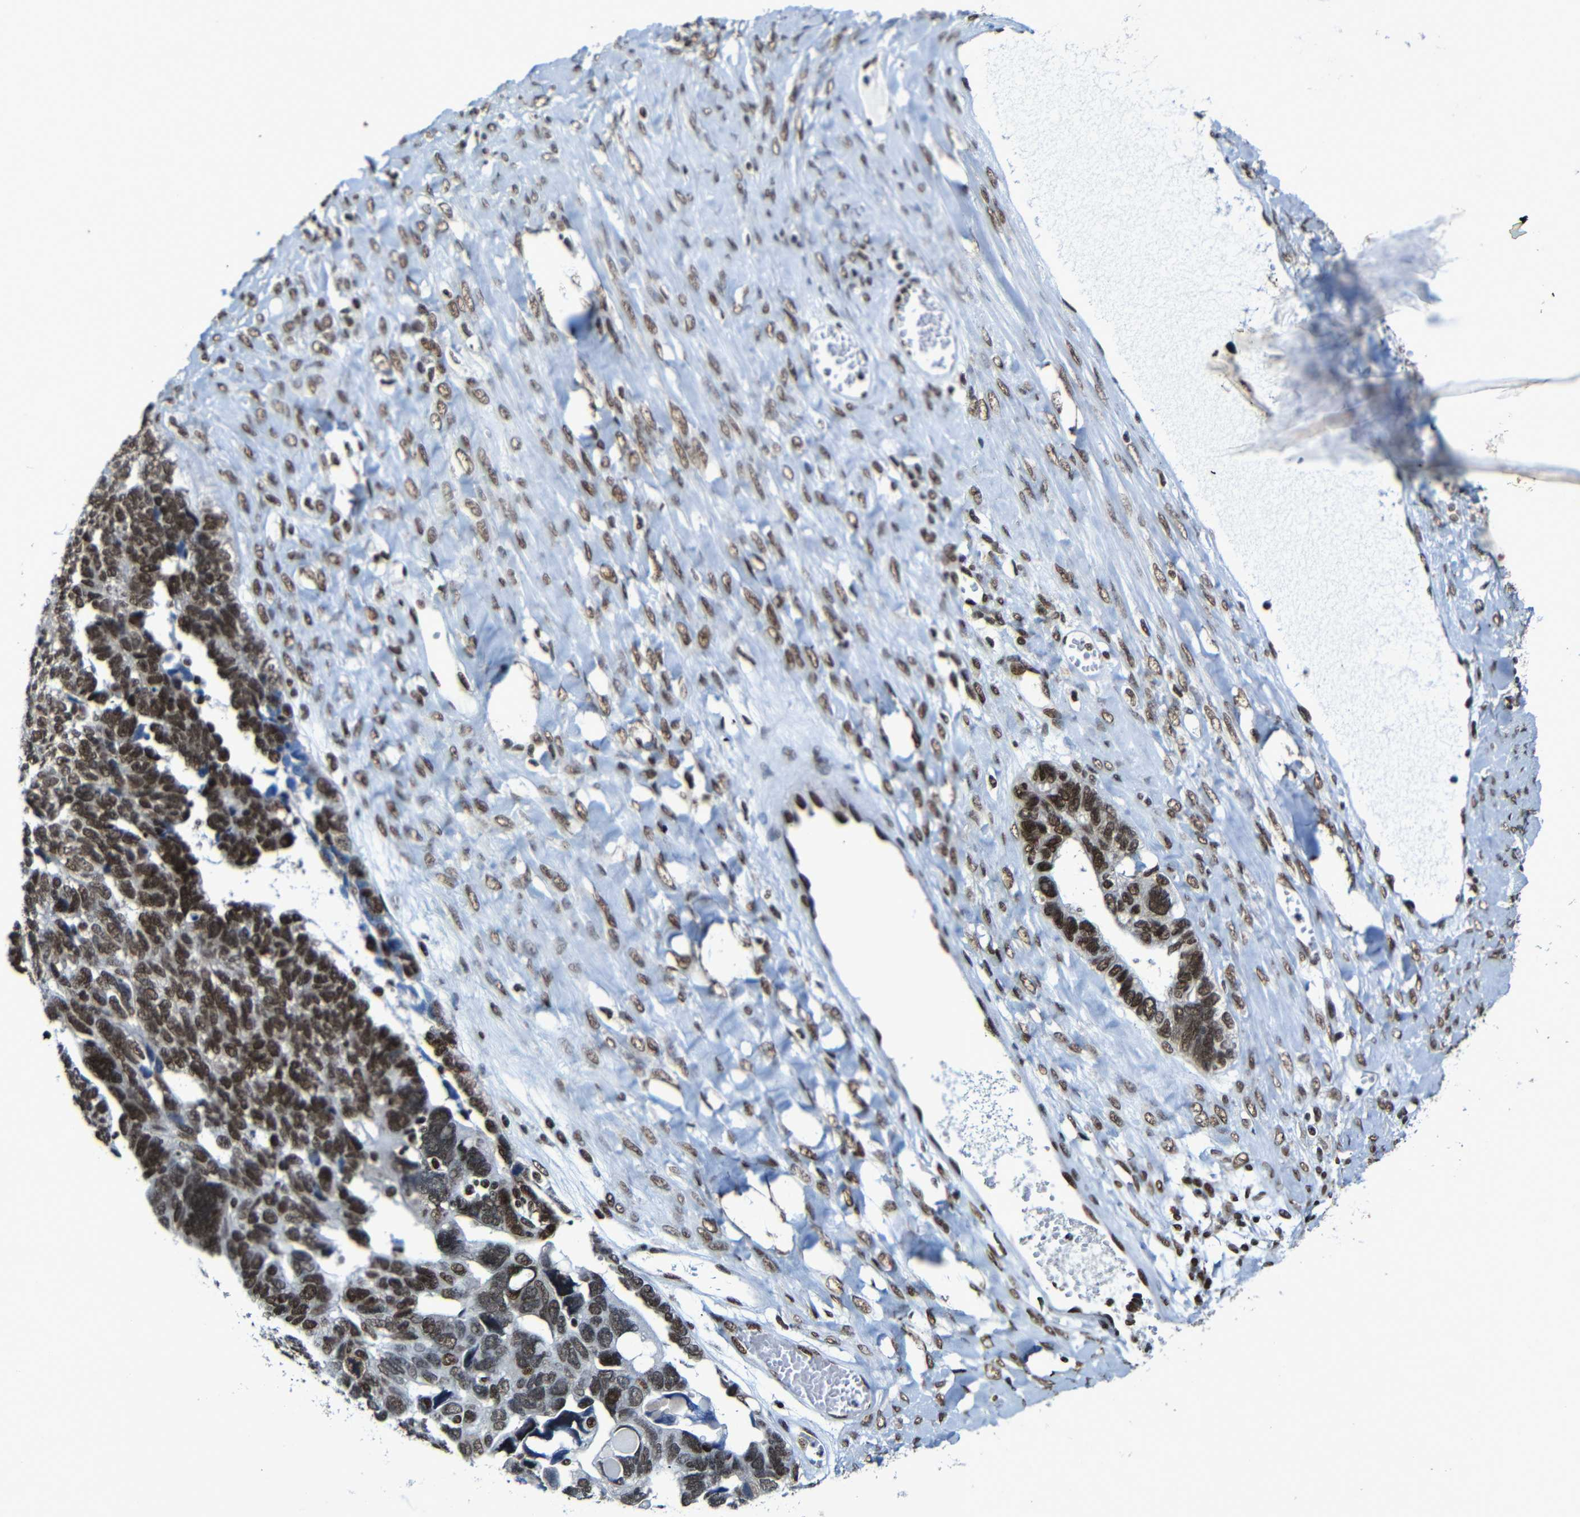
{"staining": {"intensity": "strong", "quantity": ">75%", "location": "nuclear"}, "tissue": "ovarian cancer", "cell_type": "Tumor cells", "image_type": "cancer", "snomed": [{"axis": "morphology", "description": "Cystadenocarcinoma, serous, NOS"}, {"axis": "topography", "description": "Ovary"}], "caption": "Protein expression analysis of ovarian cancer shows strong nuclear positivity in about >75% of tumor cells.", "gene": "PTBP1", "patient": {"sex": "female", "age": 79}}